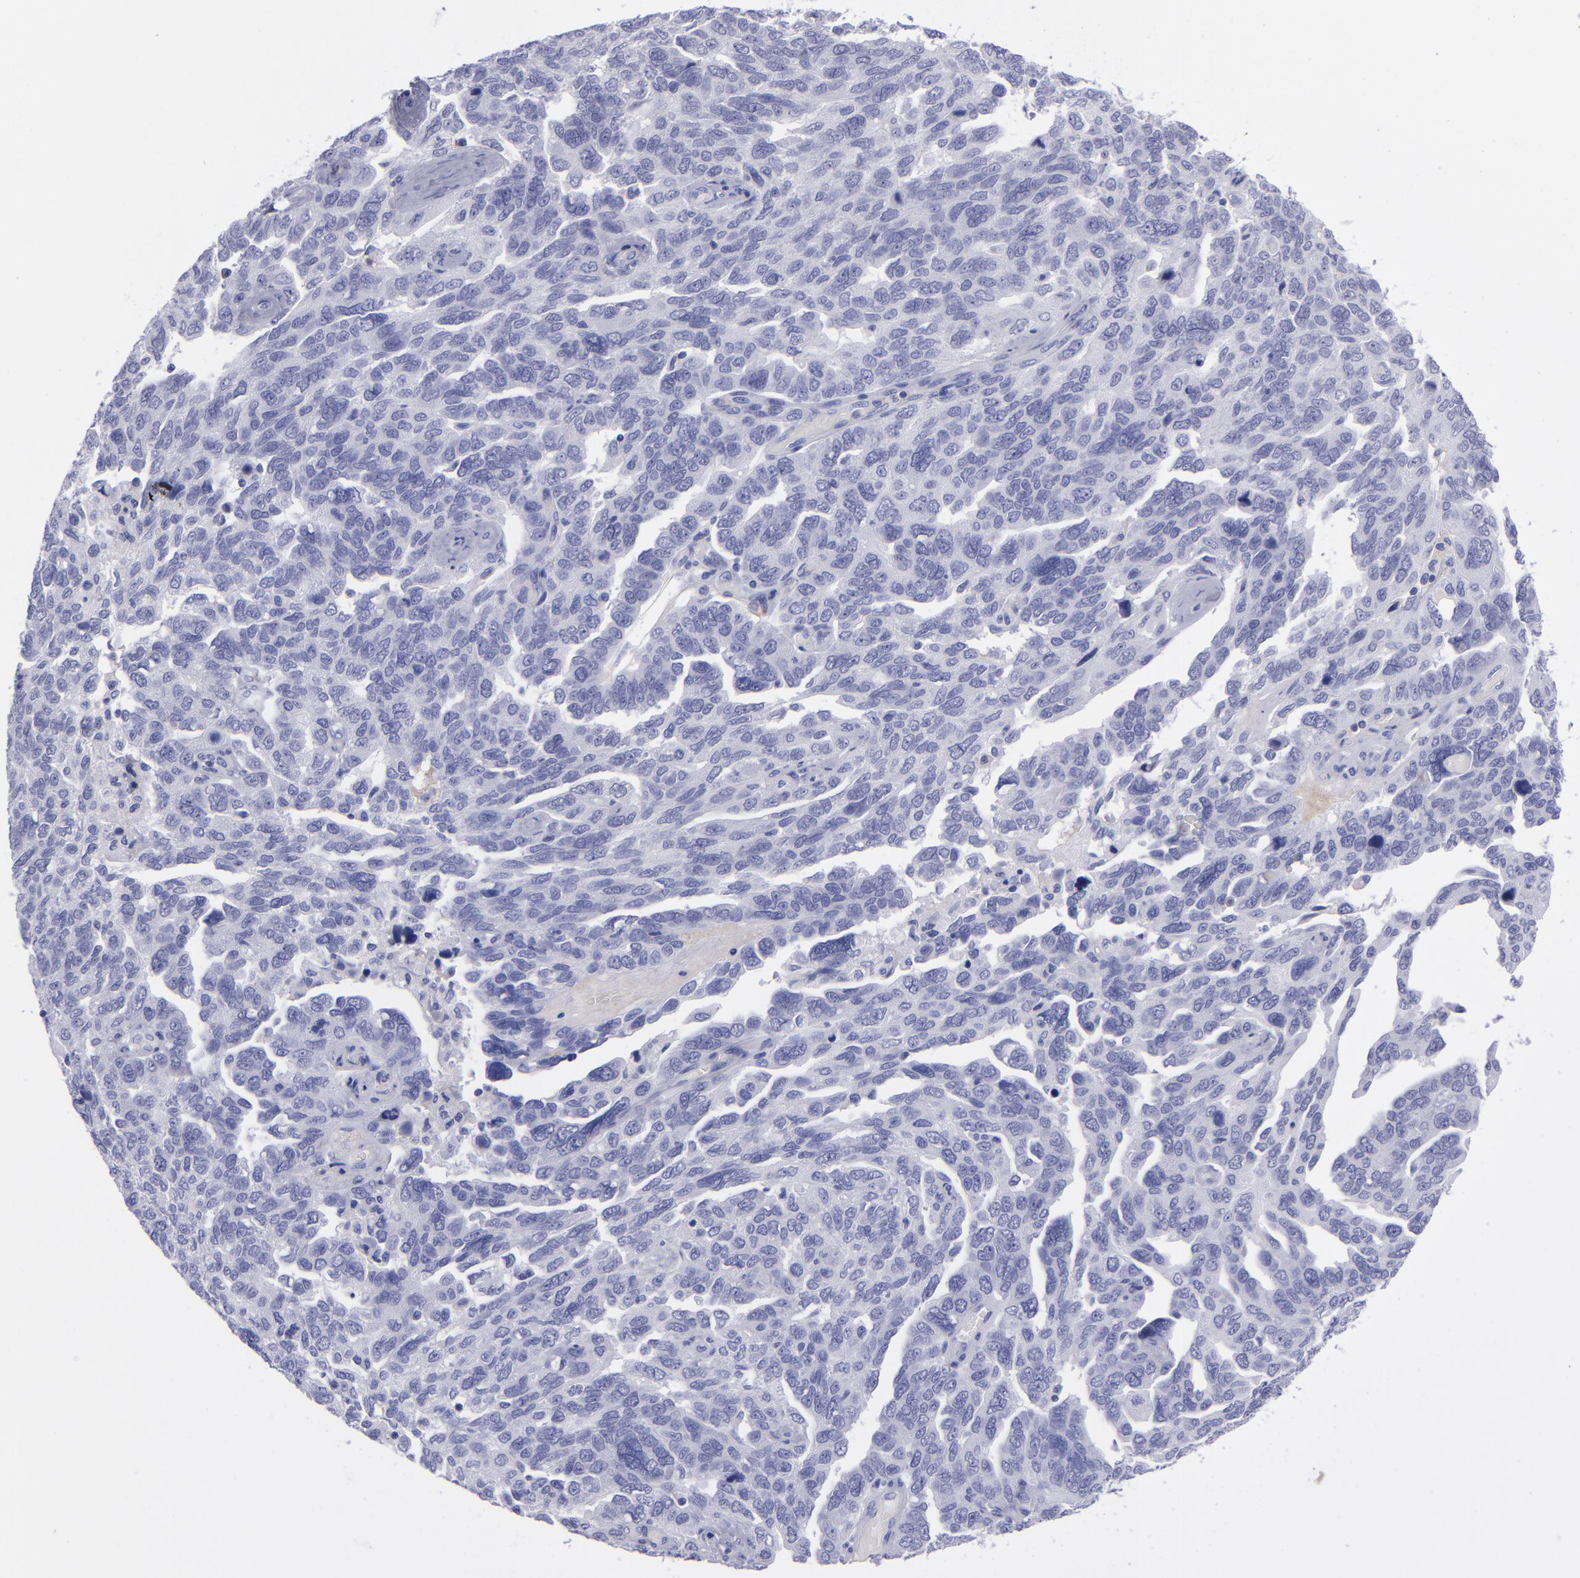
{"staining": {"intensity": "negative", "quantity": "none", "location": "none"}, "tissue": "ovarian cancer", "cell_type": "Tumor cells", "image_type": "cancer", "snomed": [{"axis": "morphology", "description": "Cystadenocarcinoma, serous, NOS"}, {"axis": "topography", "description": "Ovary"}], "caption": "Tumor cells show no significant protein positivity in ovarian serous cystadenocarcinoma. (DAB (3,3'-diaminobenzidine) immunohistochemistry (IHC), high magnification).", "gene": "CD37", "patient": {"sex": "female", "age": 64}}